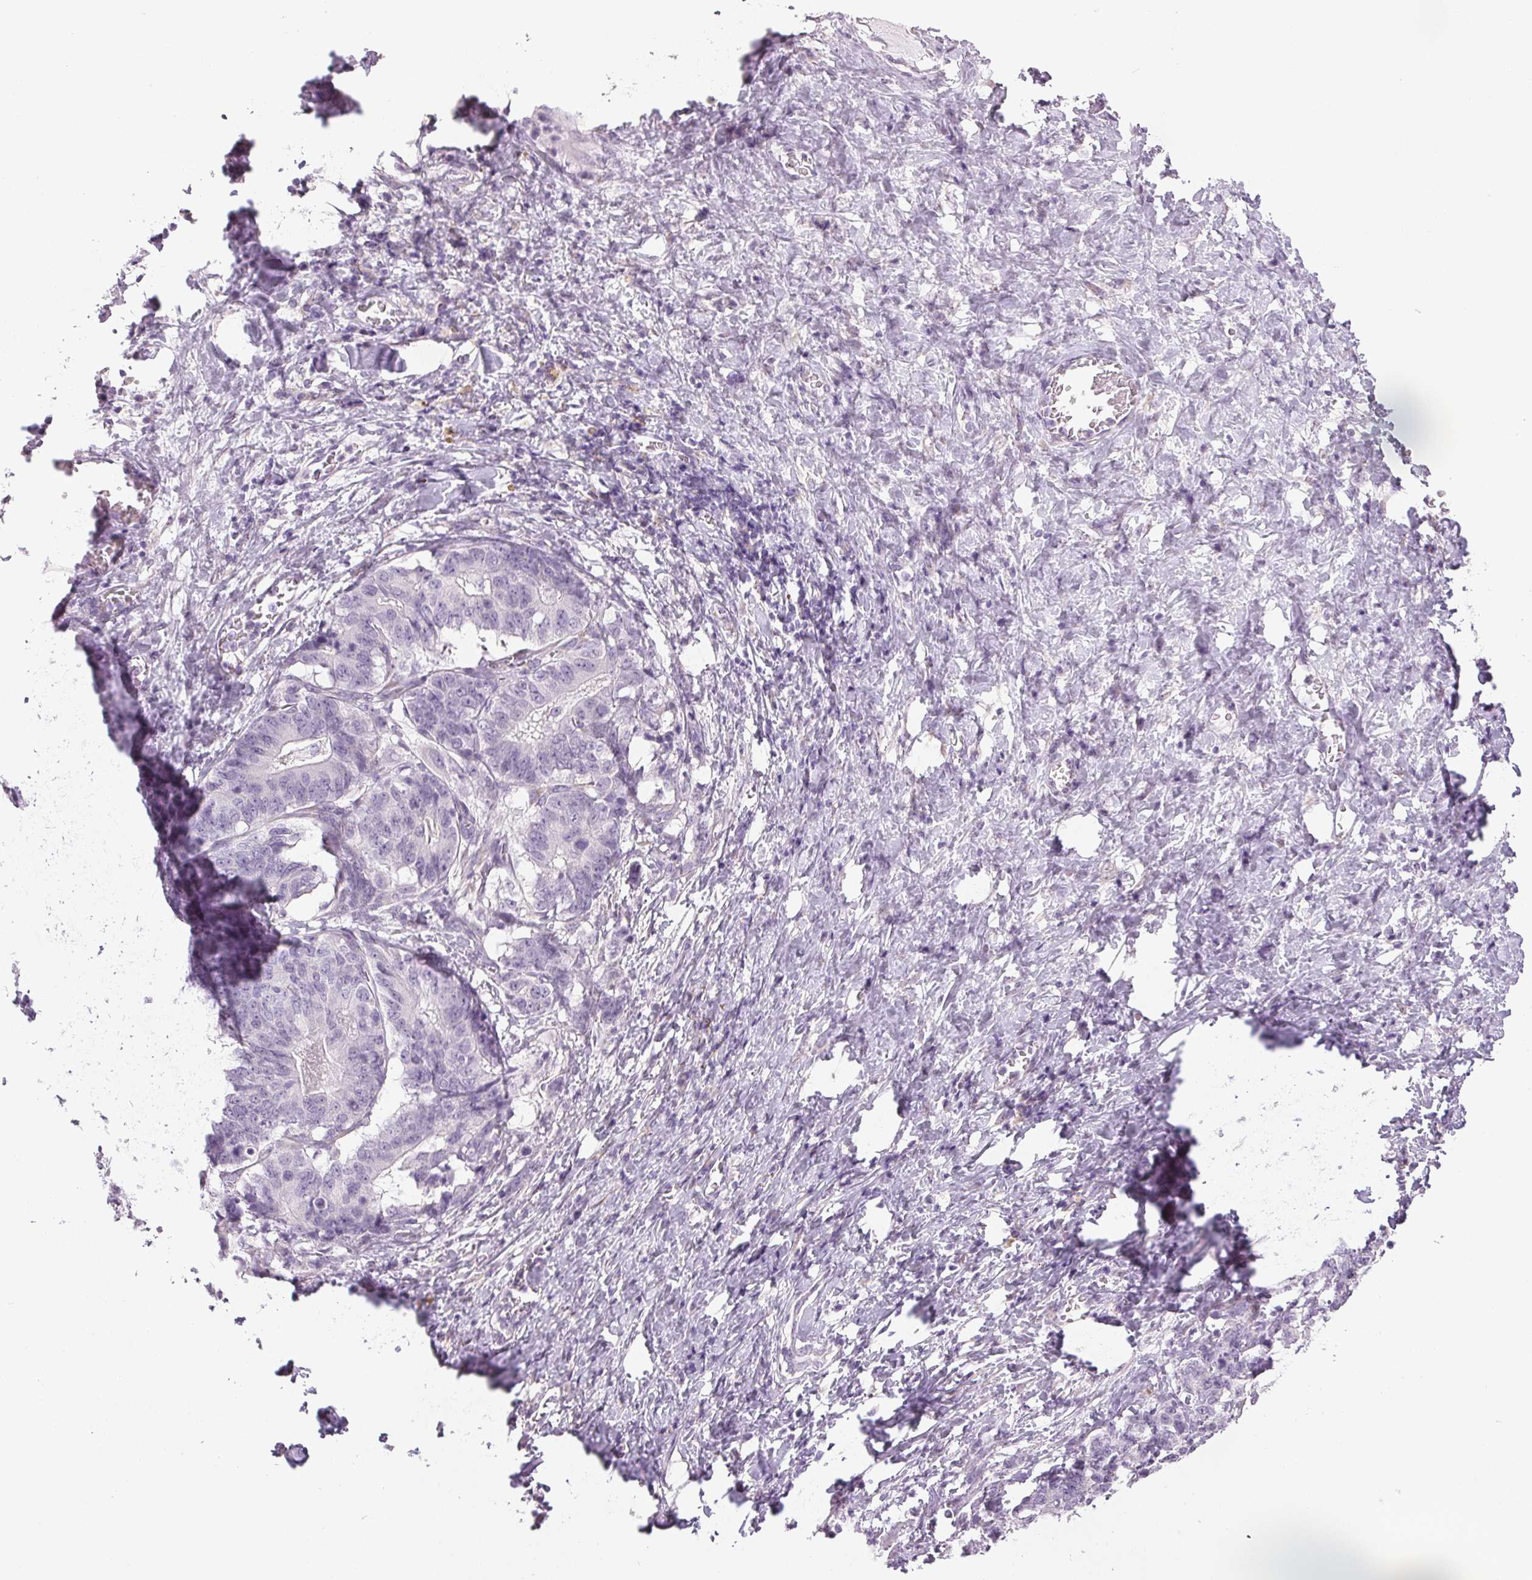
{"staining": {"intensity": "negative", "quantity": "none", "location": "none"}, "tissue": "stomach cancer", "cell_type": "Tumor cells", "image_type": "cancer", "snomed": [{"axis": "morphology", "description": "Normal tissue, NOS"}, {"axis": "morphology", "description": "Adenocarcinoma, NOS"}, {"axis": "topography", "description": "Stomach"}], "caption": "The micrograph demonstrates no significant staining in tumor cells of stomach cancer.", "gene": "DNAJC6", "patient": {"sex": "female", "age": 64}}